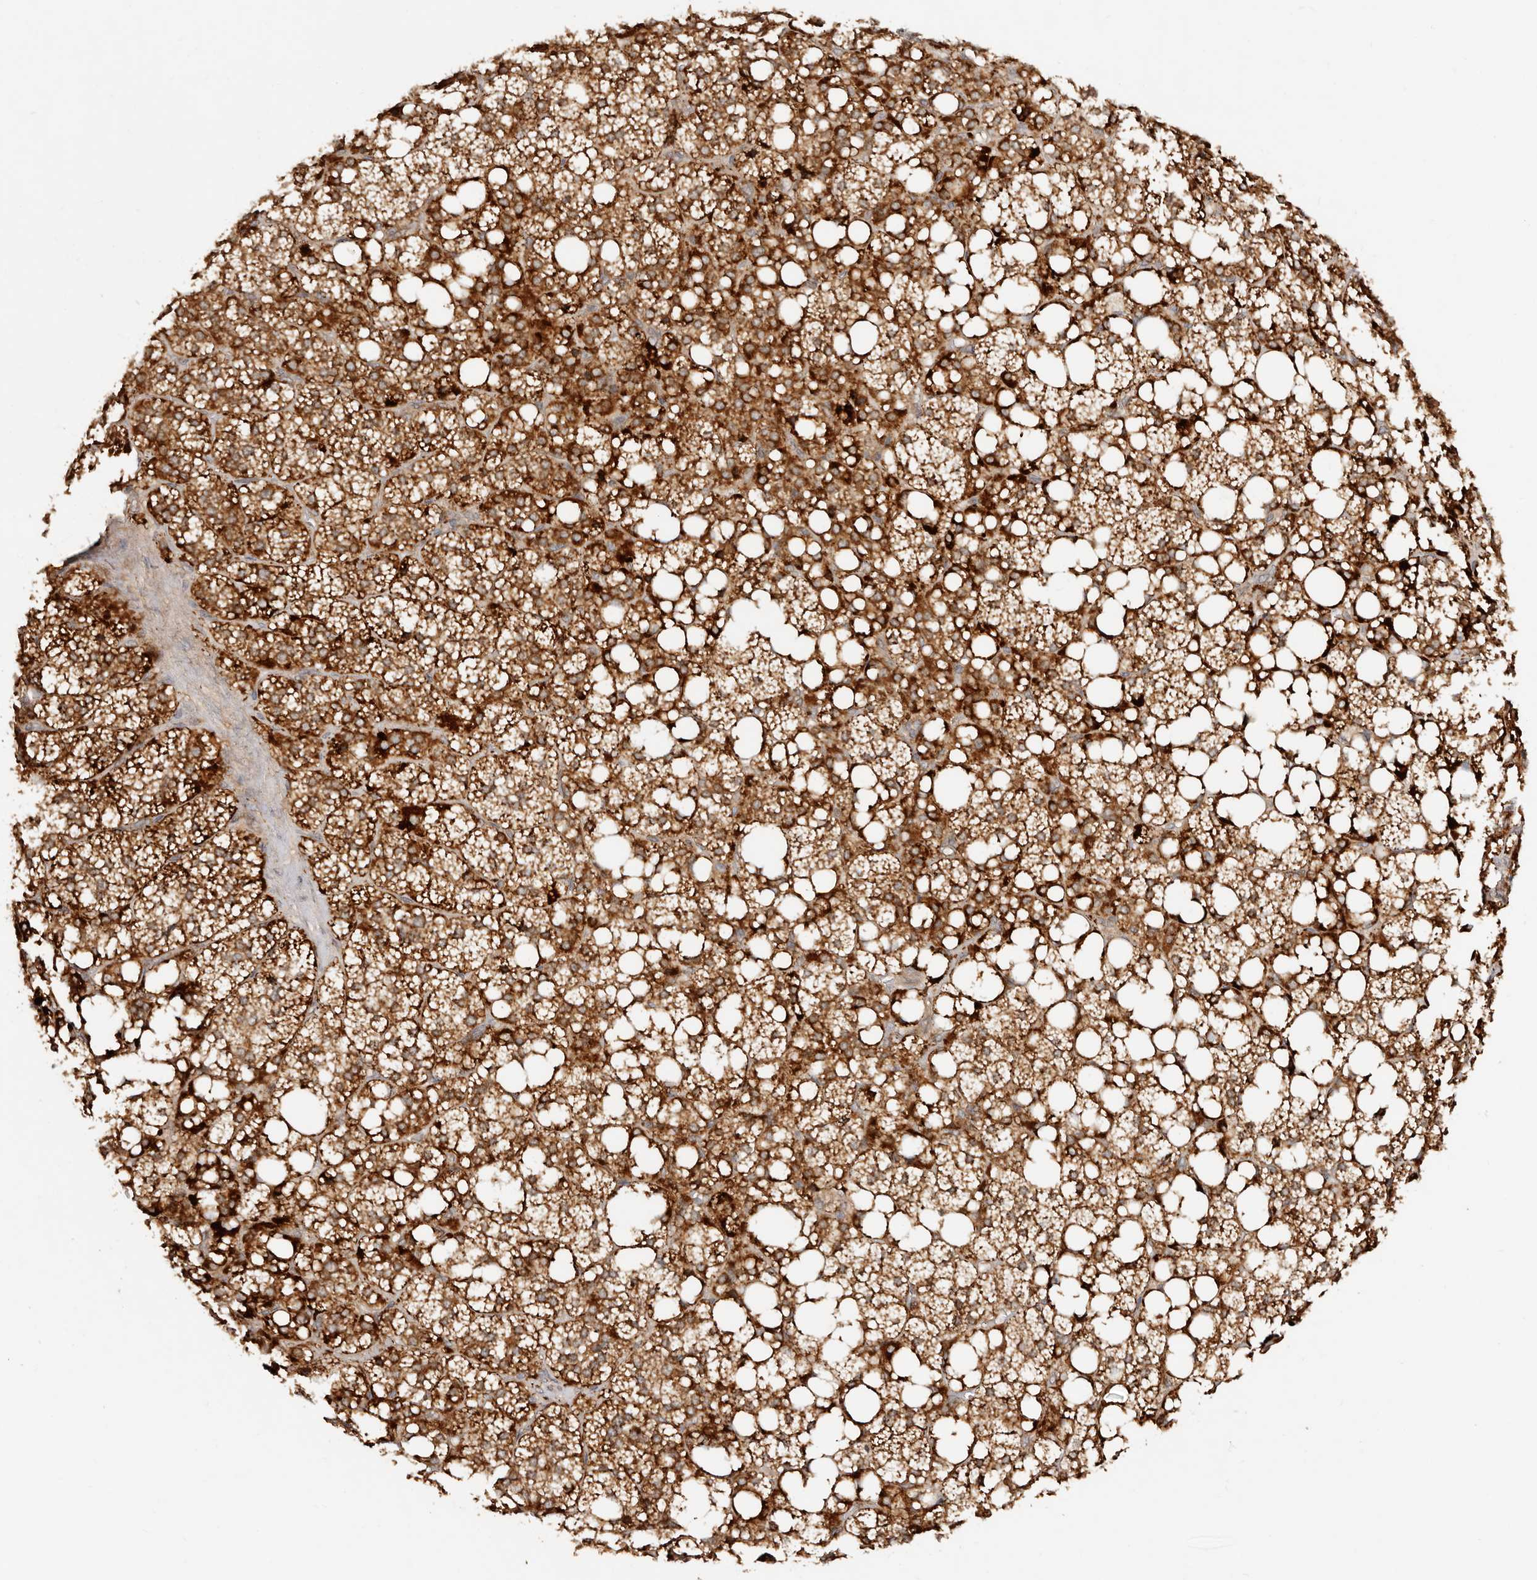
{"staining": {"intensity": "strong", "quantity": ">75%", "location": "cytoplasmic/membranous"}, "tissue": "adrenal gland", "cell_type": "Glandular cells", "image_type": "normal", "snomed": [{"axis": "morphology", "description": "Normal tissue, NOS"}, {"axis": "topography", "description": "Adrenal gland"}], "caption": "Strong cytoplasmic/membranous staining for a protein is appreciated in approximately >75% of glandular cells of unremarkable adrenal gland using IHC.", "gene": "DENND11", "patient": {"sex": "female", "age": 59}}